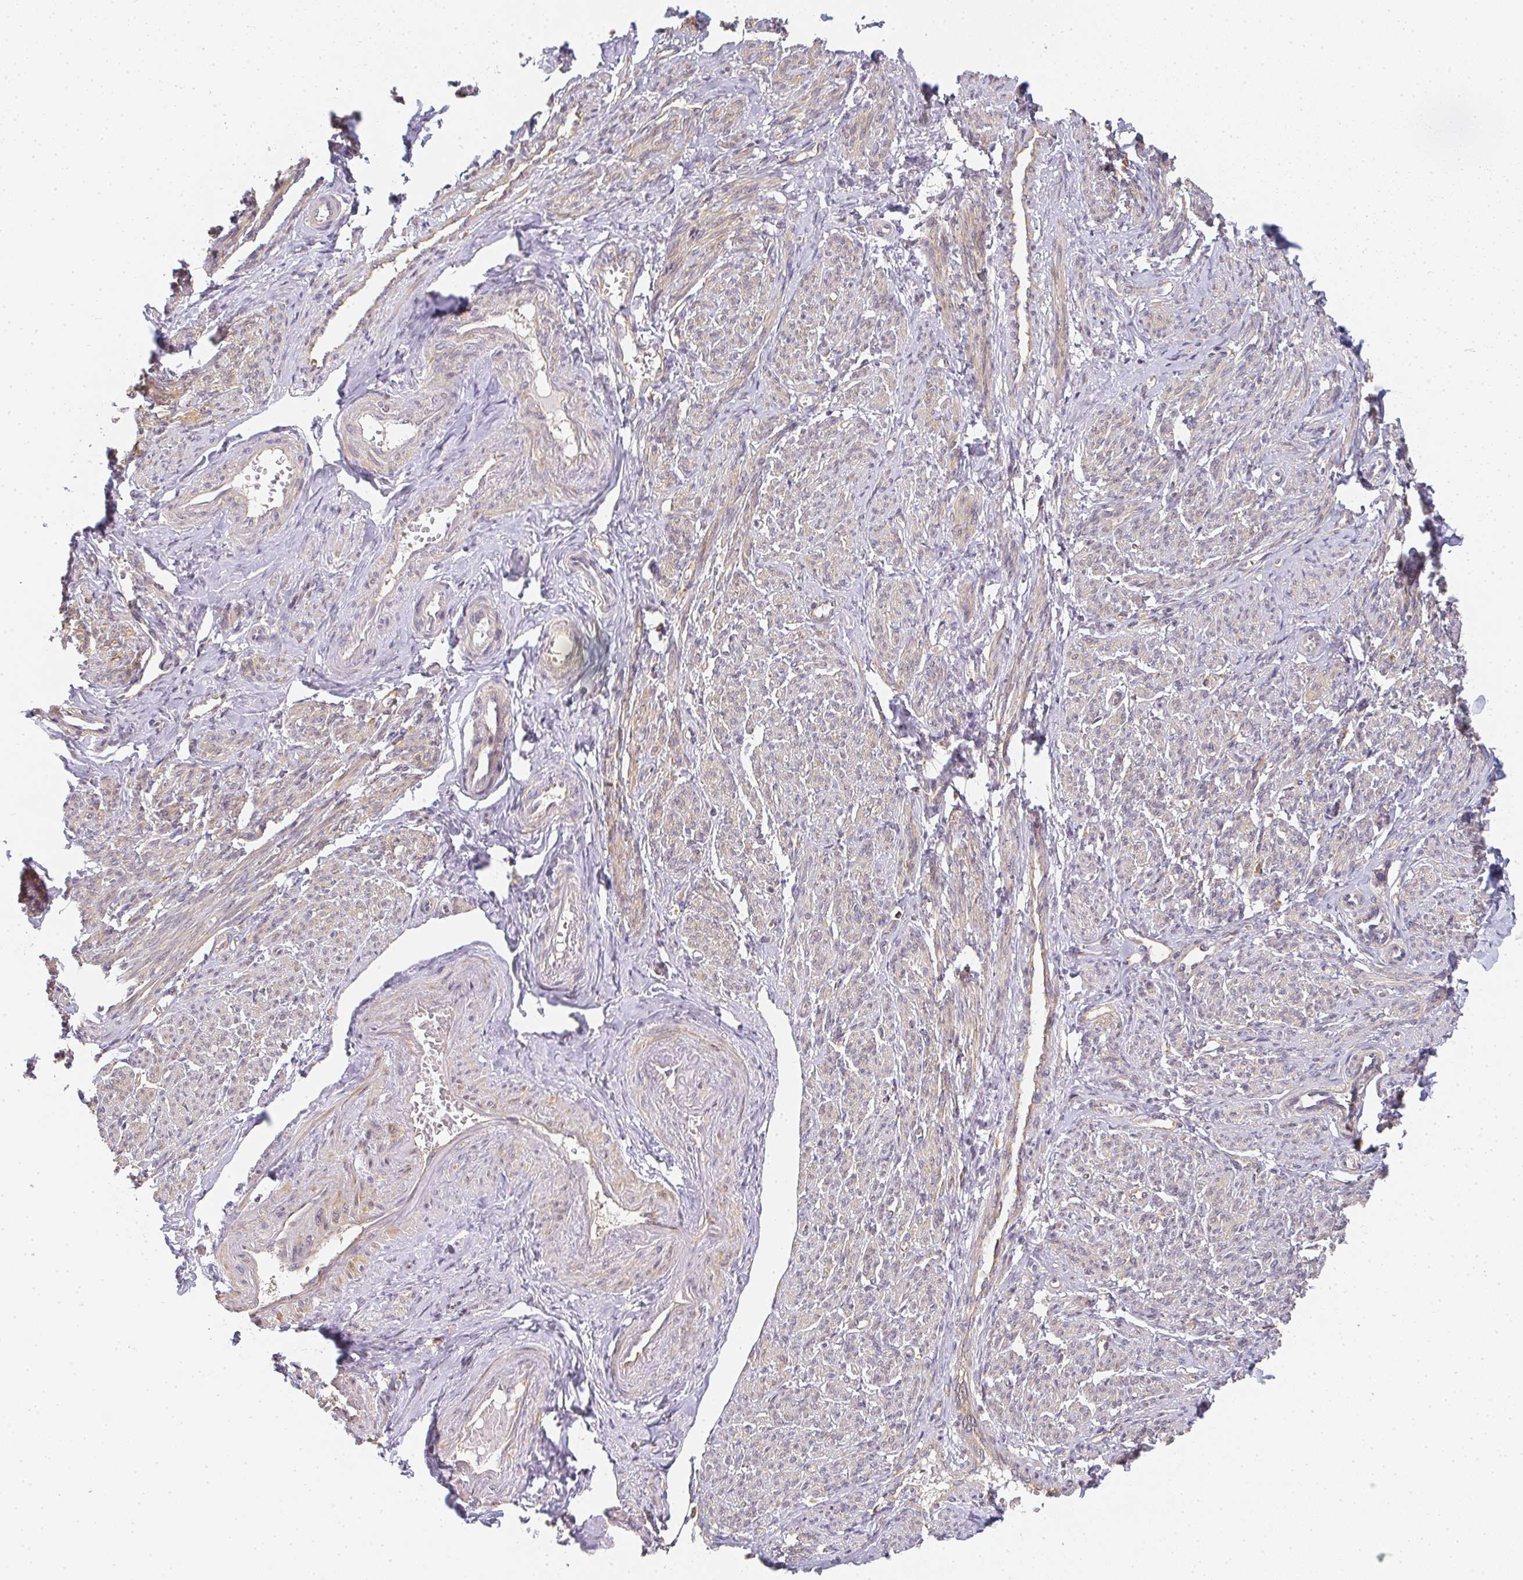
{"staining": {"intensity": "moderate", "quantity": ">75%", "location": "cytoplasmic/membranous"}, "tissue": "smooth muscle", "cell_type": "Smooth muscle cells", "image_type": "normal", "snomed": [{"axis": "morphology", "description": "Normal tissue, NOS"}, {"axis": "topography", "description": "Smooth muscle"}], "caption": "DAB immunohistochemical staining of normal human smooth muscle demonstrates moderate cytoplasmic/membranous protein positivity in approximately >75% of smooth muscle cells. The staining is performed using DAB brown chromogen to label protein expression. The nuclei are counter-stained blue using hematoxylin.", "gene": "SLC35B3", "patient": {"sex": "female", "age": 65}}